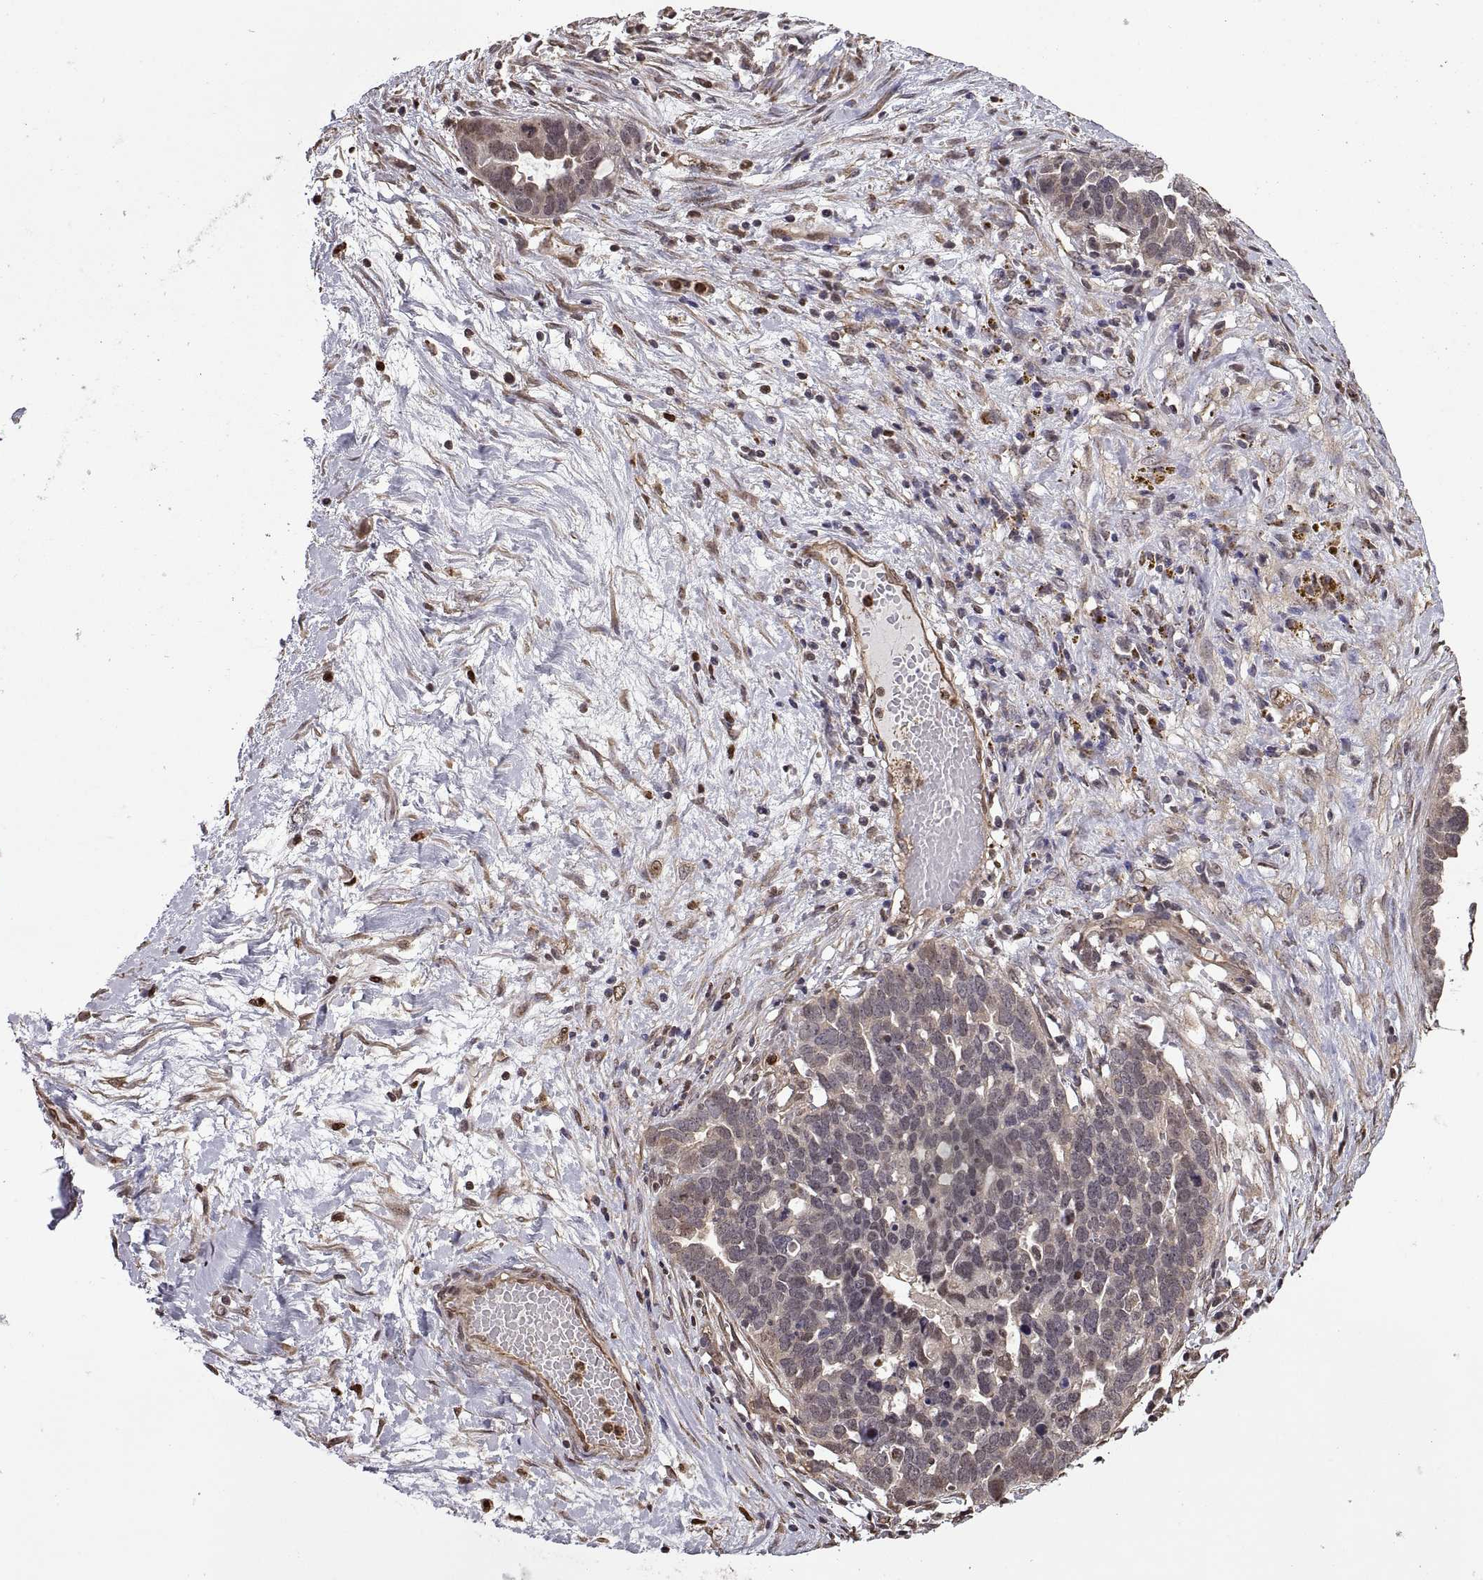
{"staining": {"intensity": "negative", "quantity": "none", "location": "none"}, "tissue": "ovarian cancer", "cell_type": "Tumor cells", "image_type": "cancer", "snomed": [{"axis": "morphology", "description": "Cystadenocarcinoma, serous, NOS"}, {"axis": "topography", "description": "Ovary"}], "caption": "High magnification brightfield microscopy of ovarian serous cystadenocarcinoma stained with DAB (3,3'-diaminobenzidine) (brown) and counterstained with hematoxylin (blue): tumor cells show no significant staining.", "gene": "ARRB1", "patient": {"sex": "female", "age": 54}}